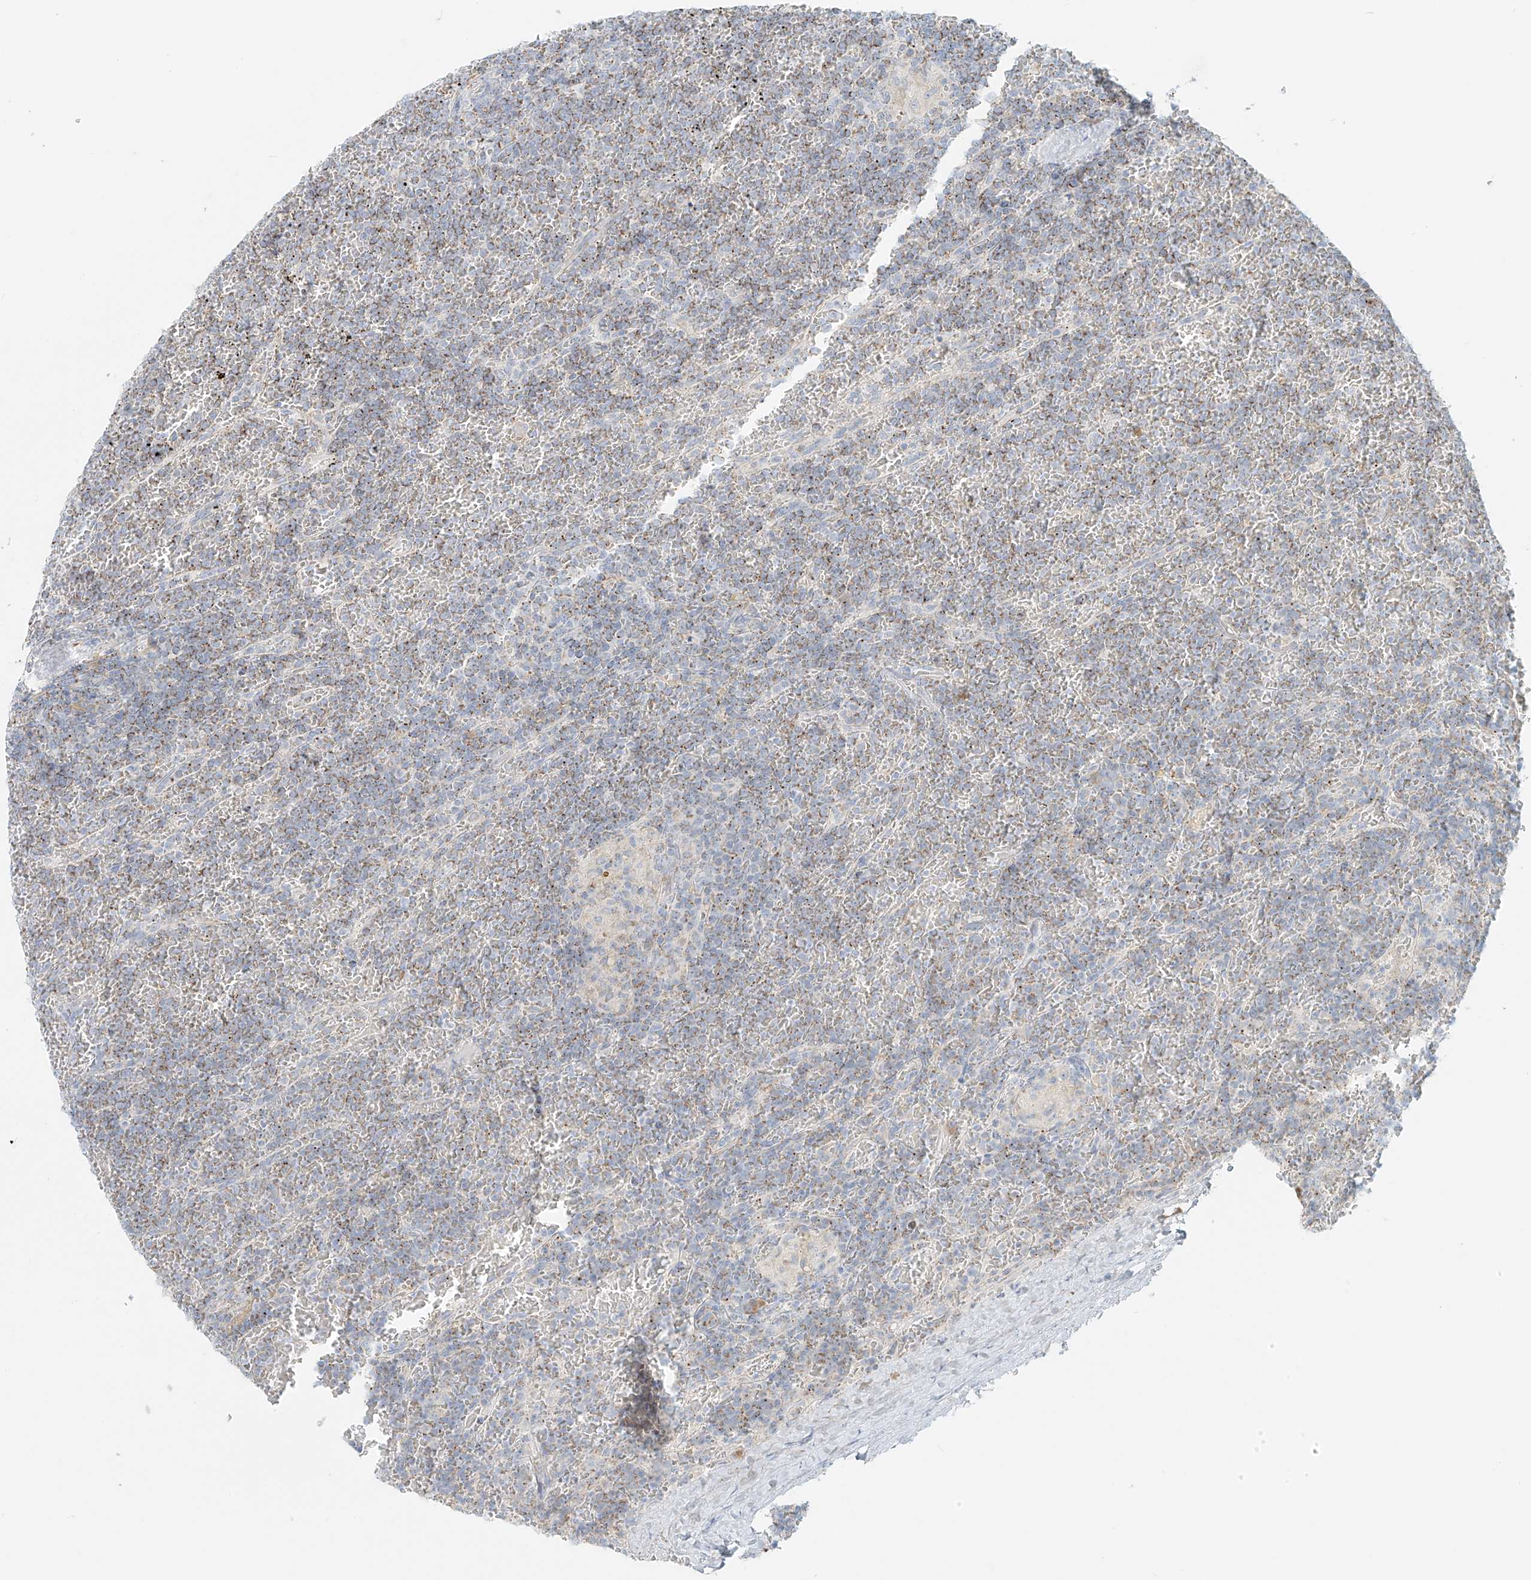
{"staining": {"intensity": "weak", "quantity": "<25%", "location": "cytoplasmic/membranous"}, "tissue": "lymphoma", "cell_type": "Tumor cells", "image_type": "cancer", "snomed": [{"axis": "morphology", "description": "Malignant lymphoma, non-Hodgkin's type, Low grade"}, {"axis": "topography", "description": "Spleen"}], "caption": "Low-grade malignant lymphoma, non-Hodgkin's type stained for a protein using IHC shows no staining tumor cells.", "gene": "UST", "patient": {"sex": "female", "age": 19}}